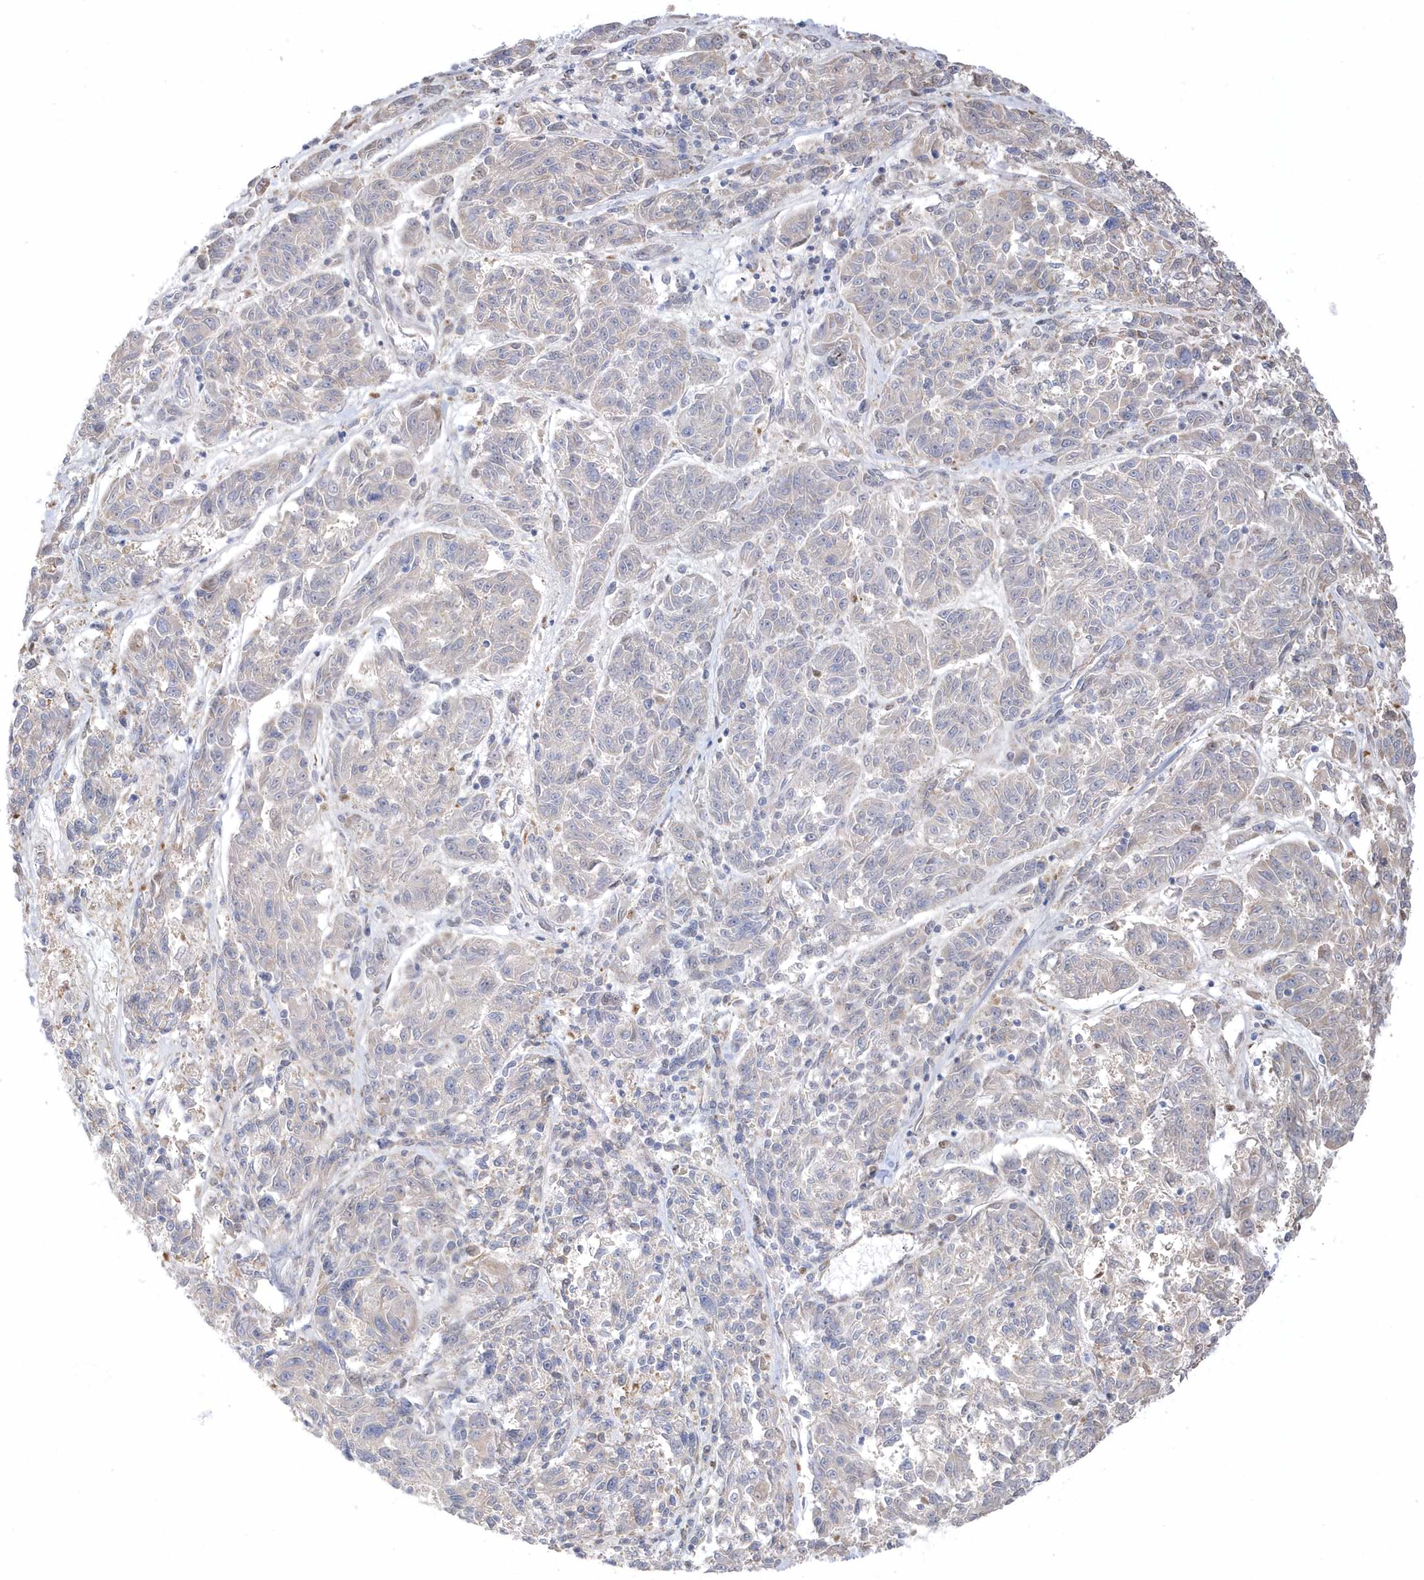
{"staining": {"intensity": "negative", "quantity": "none", "location": "none"}, "tissue": "melanoma", "cell_type": "Tumor cells", "image_type": "cancer", "snomed": [{"axis": "morphology", "description": "Malignant melanoma, NOS"}, {"axis": "topography", "description": "Skin"}], "caption": "Malignant melanoma stained for a protein using immunohistochemistry (IHC) shows no expression tumor cells.", "gene": "GTPBP6", "patient": {"sex": "male", "age": 53}}